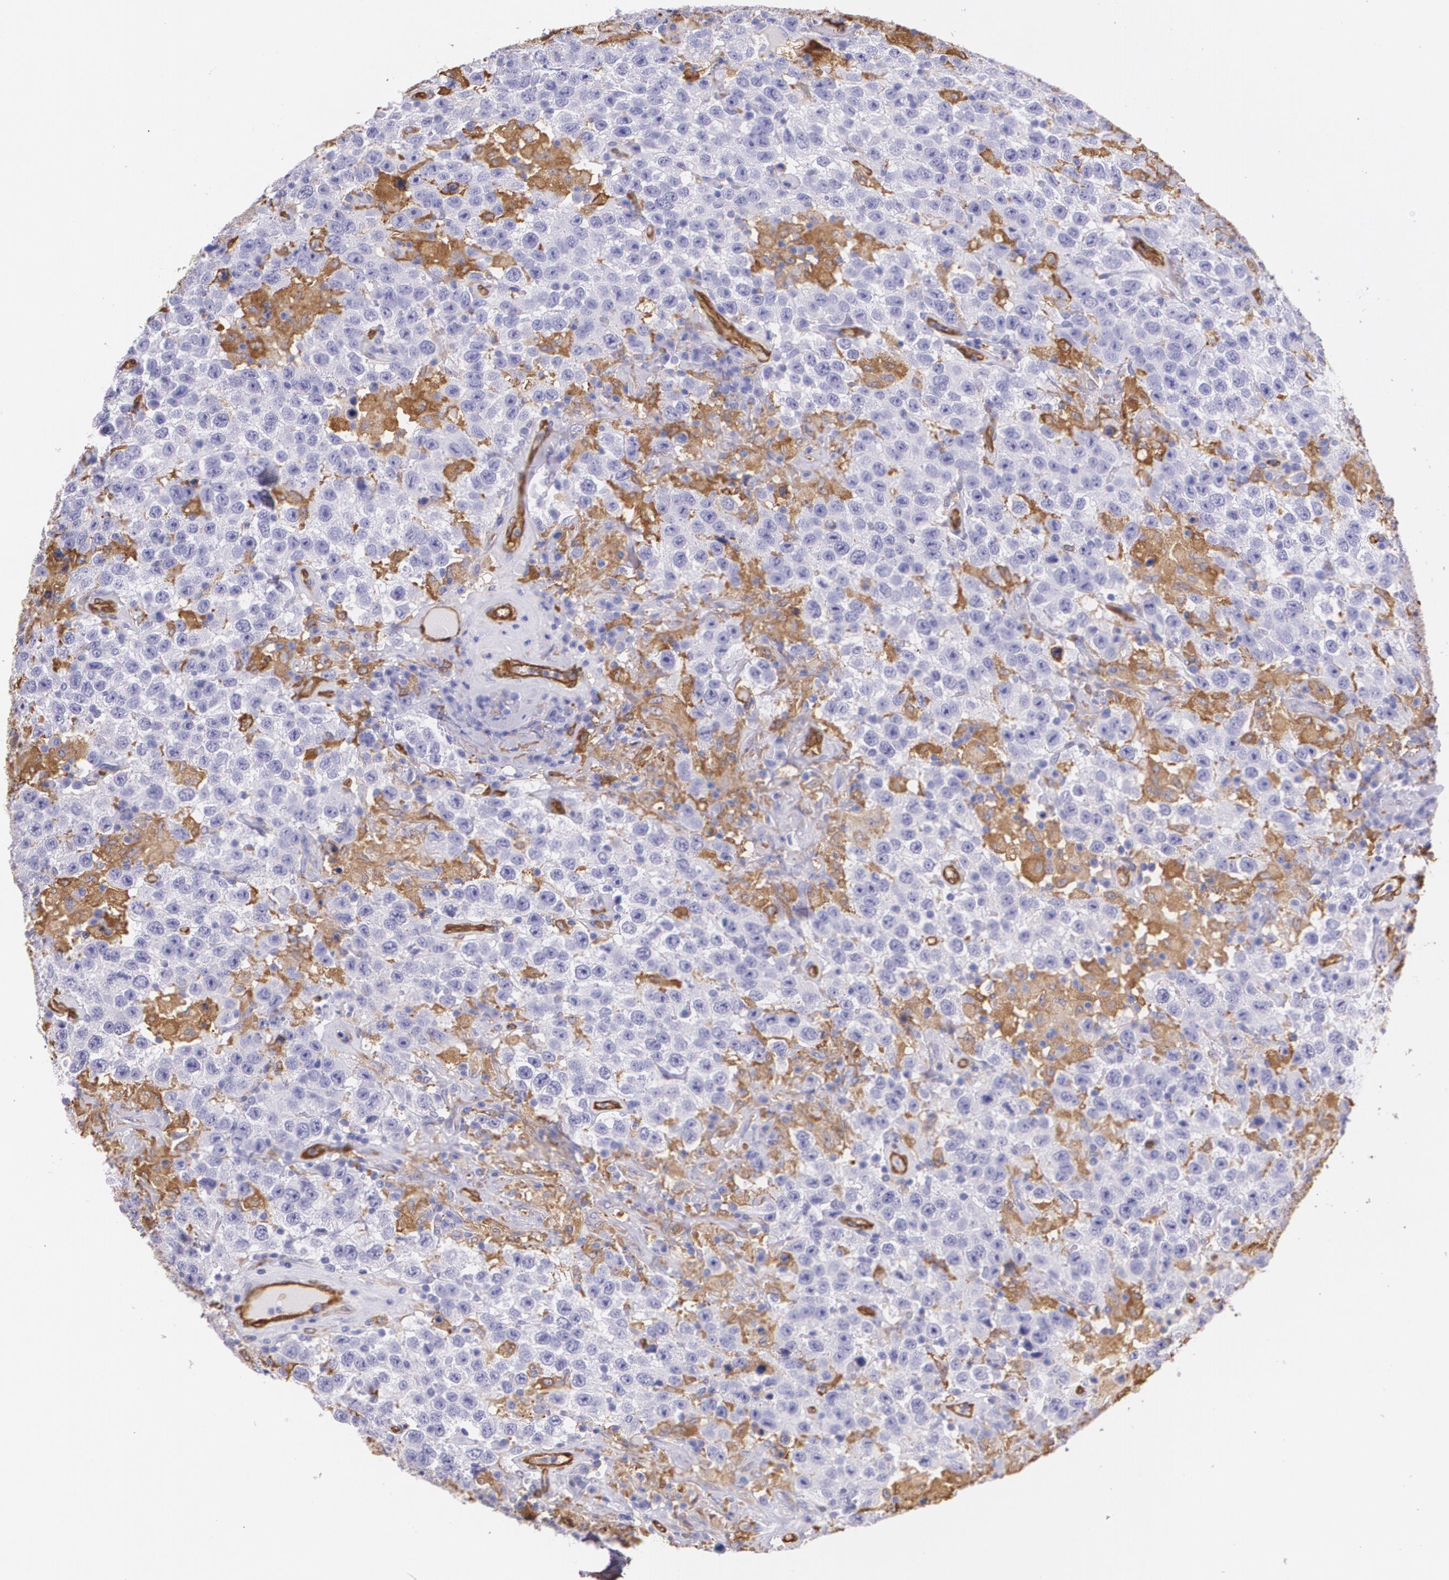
{"staining": {"intensity": "negative", "quantity": "none", "location": "none"}, "tissue": "testis cancer", "cell_type": "Tumor cells", "image_type": "cancer", "snomed": [{"axis": "morphology", "description": "Seminoma, NOS"}, {"axis": "topography", "description": "Testis"}], "caption": "This is an IHC image of human testis cancer (seminoma). There is no staining in tumor cells.", "gene": "MMP2", "patient": {"sex": "male", "age": 41}}